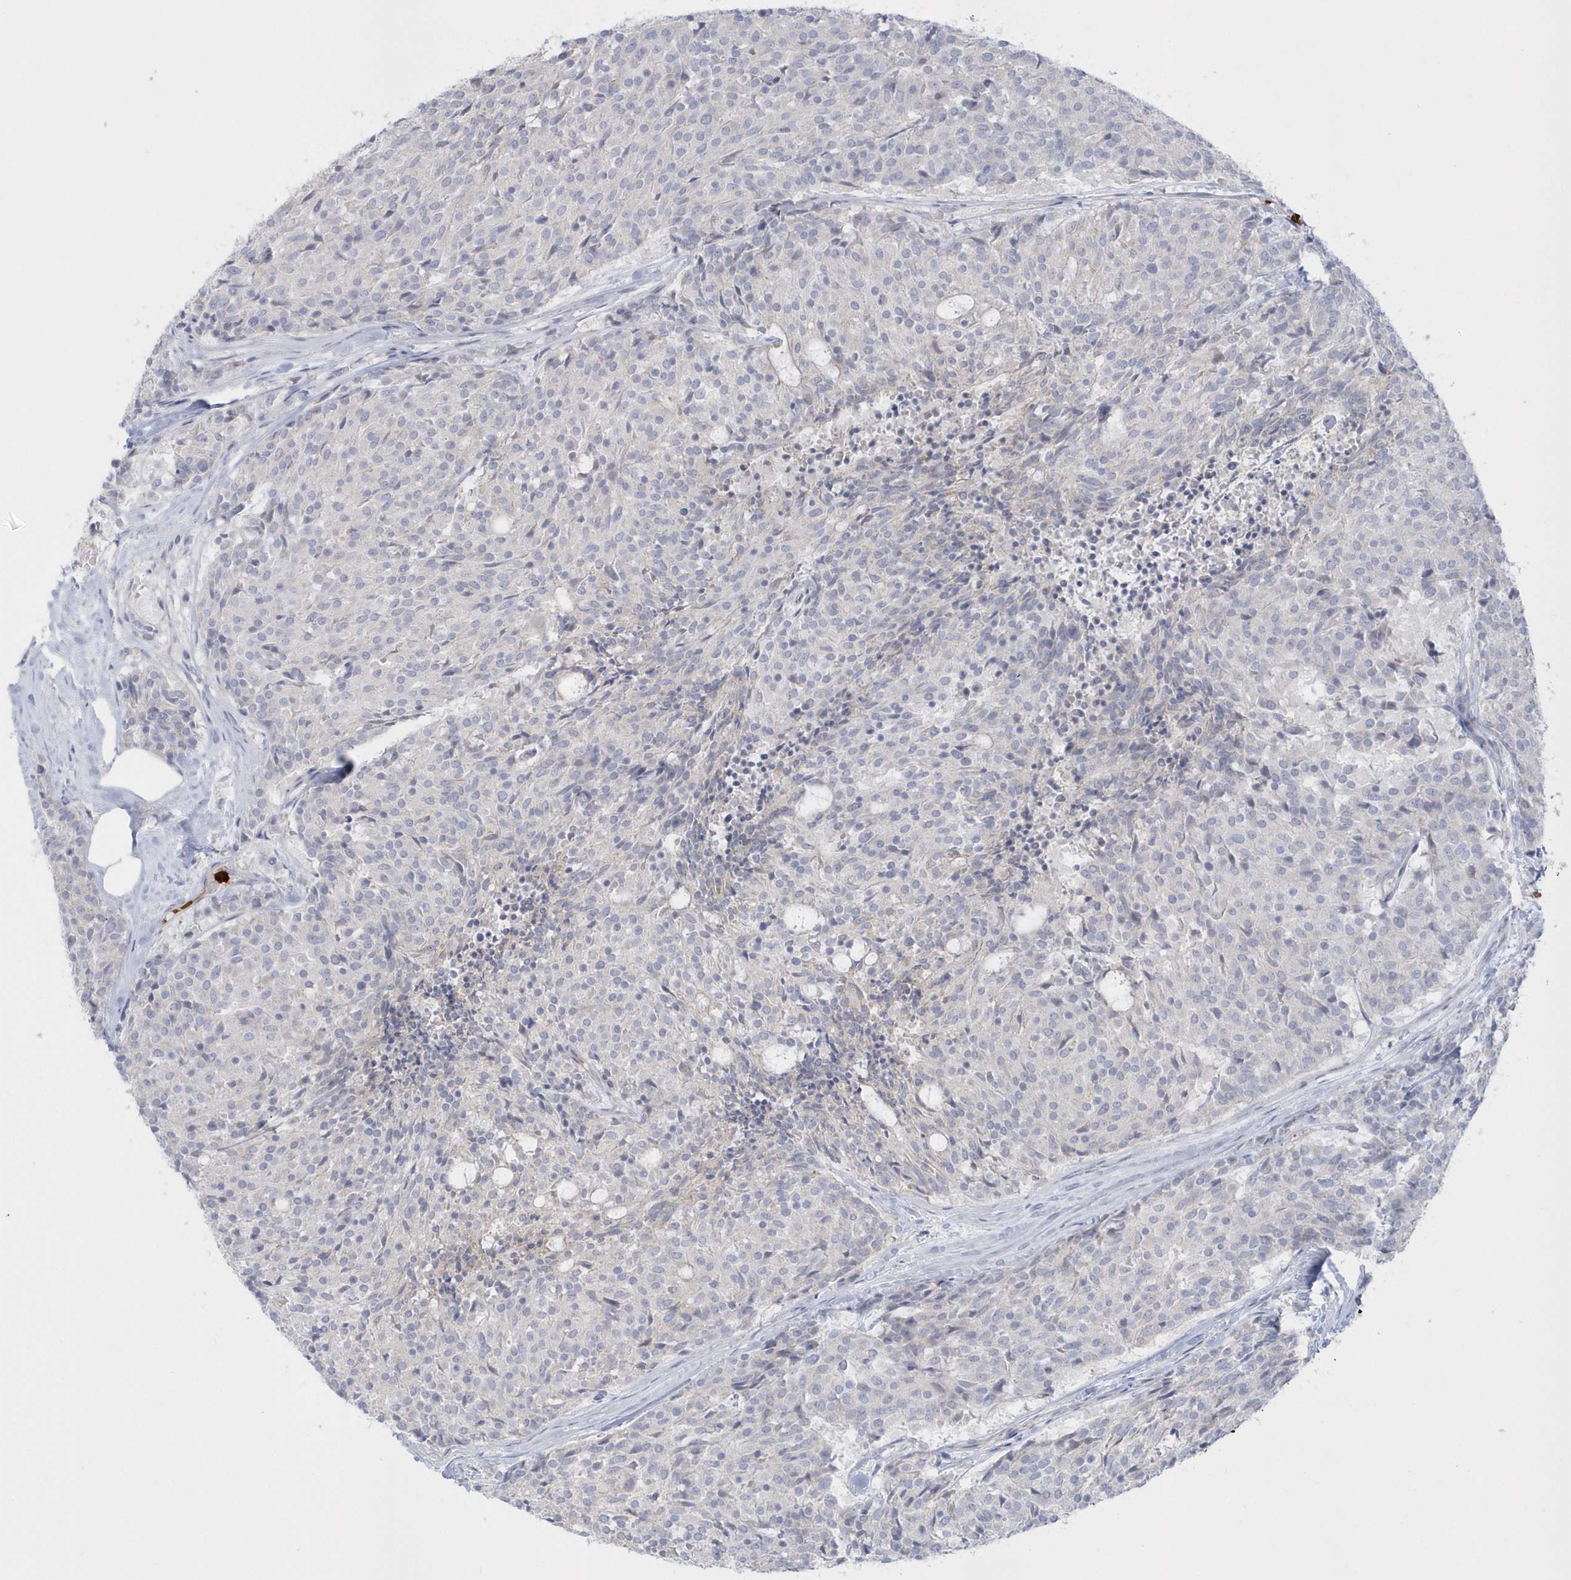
{"staining": {"intensity": "negative", "quantity": "none", "location": "none"}, "tissue": "carcinoid", "cell_type": "Tumor cells", "image_type": "cancer", "snomed": [{"axis": "morphology", "description": "Carcinoid, malignant, NOS"}, {"axis": "topography", "description": "Pancreas"}], "caption": "Malignant carcinoid stained for a protein using IHC shows no expression tumor cells.", "gene": "SEMA3D", "patient": {"sex": "female", "age": 54}}